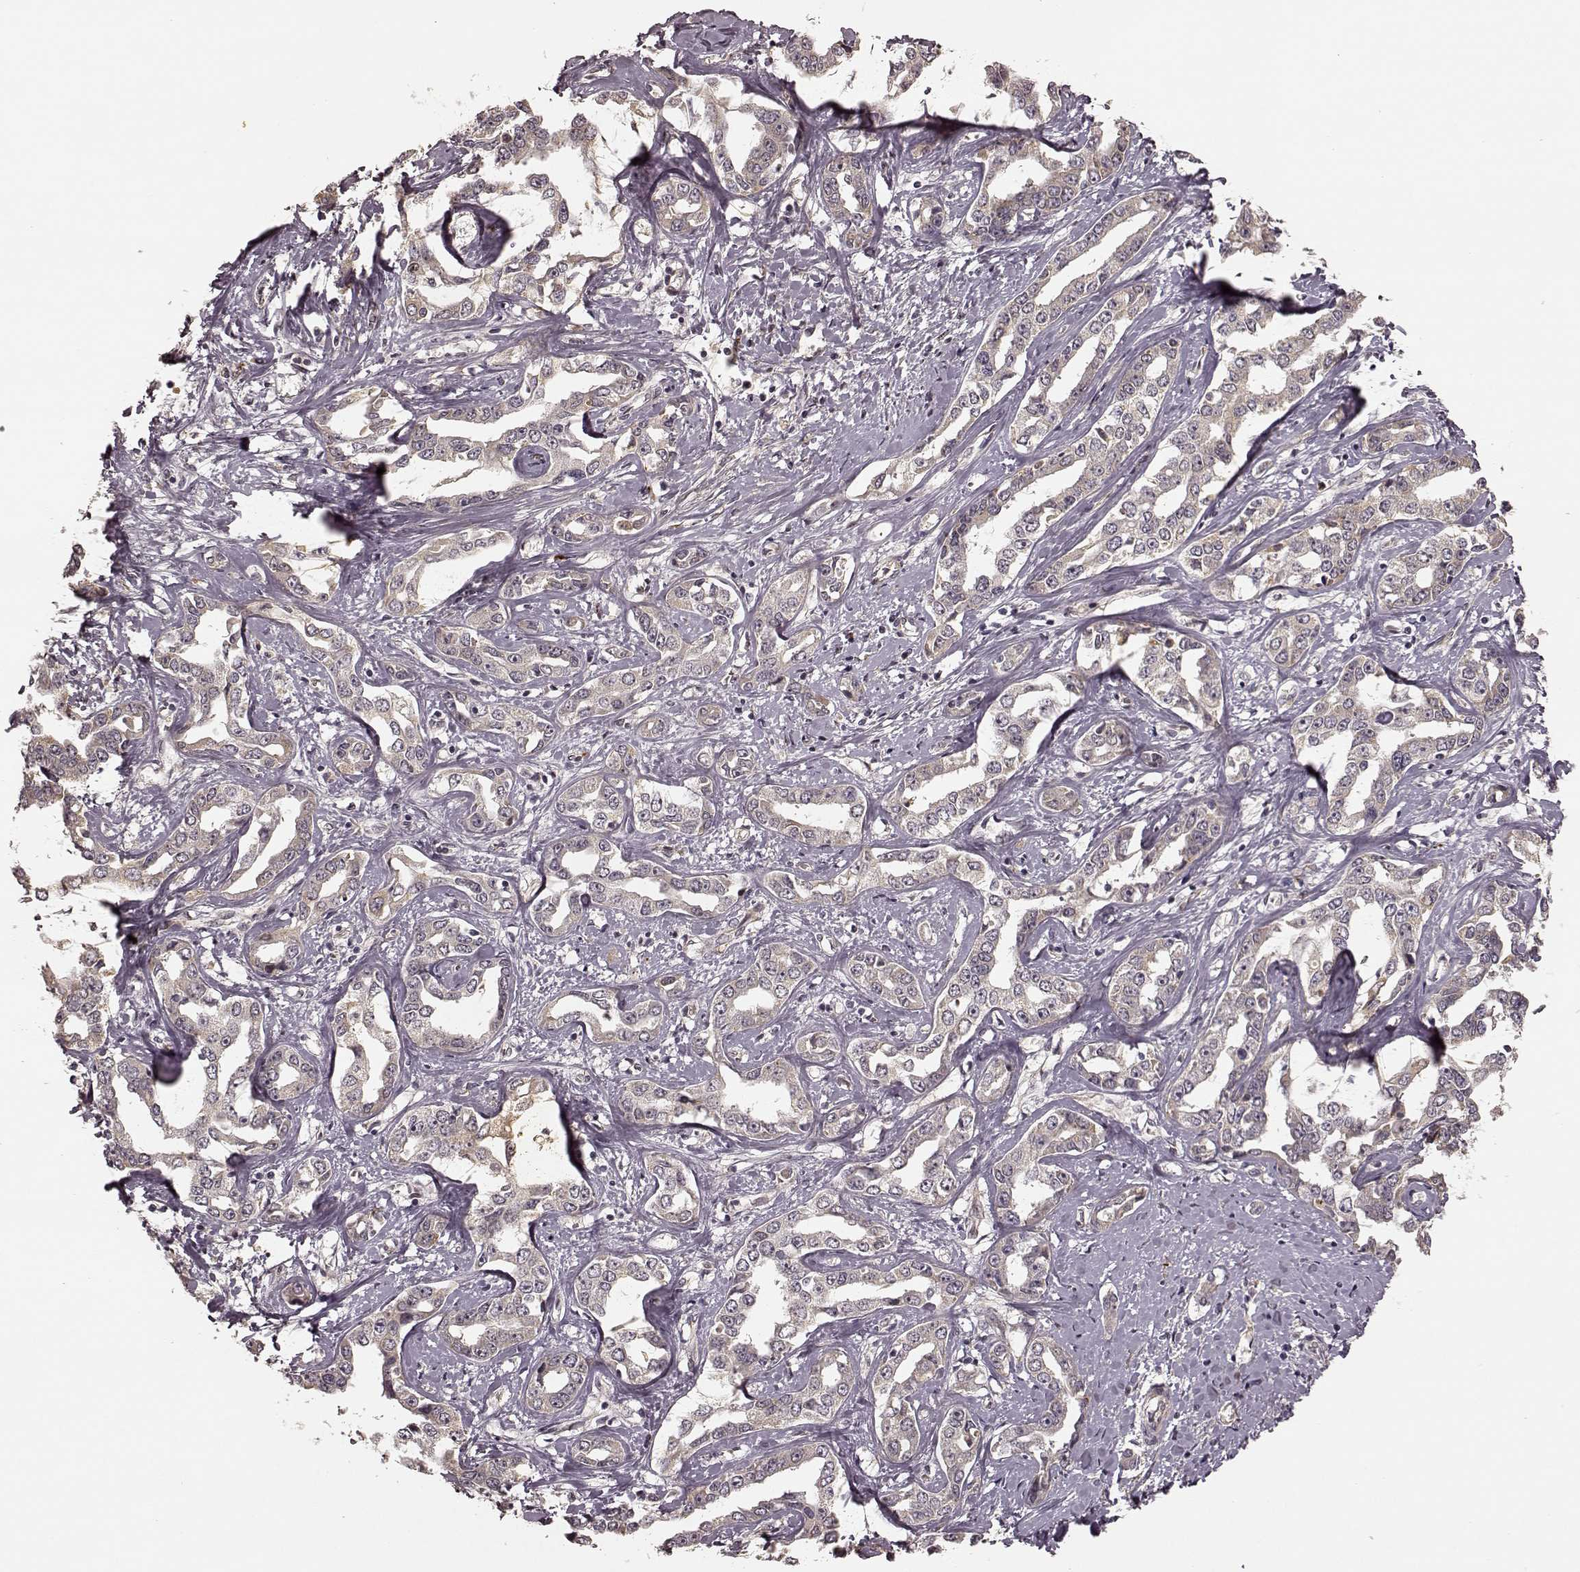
{"staining": {"intensity": "weak", "quantity": "<25%", "location": "cytoplasmic/membranous"}, "tissue": "liver cancer", "cell_type": "Tumor cells", "image_type": "cancer", "snomed": [{"axis": "morphology", "description": "Cholangiocarcinoma"}, {"axis": "topography", "description": "Liver"}], "caption": "Liver cholangiocarcinoma was stained to show a protein in brown. There is no significant staining in tumor cells.", "gene": "SLC12A9", "patient": {"sex": "male", "age": 59}}